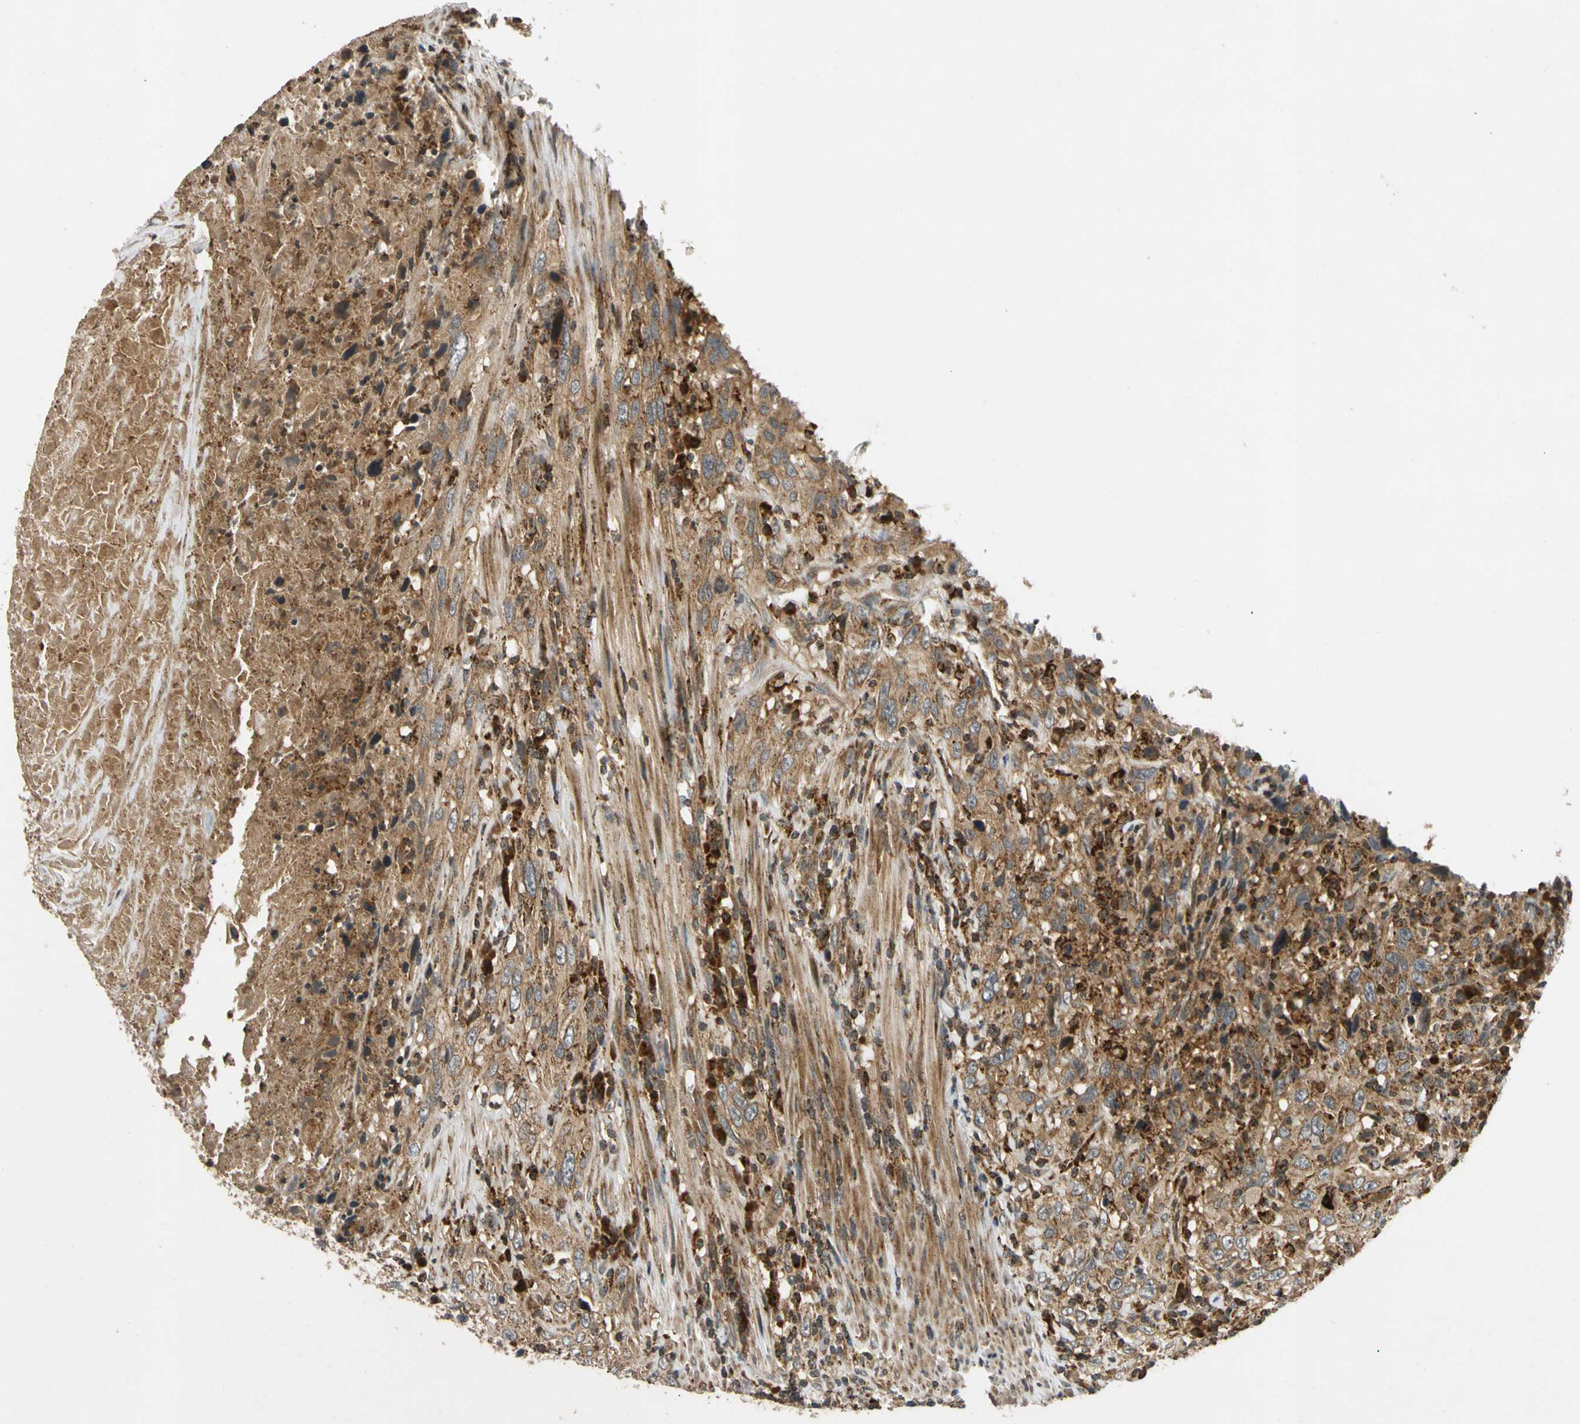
{"staining": {"intensity": "strong", "quantity": ">75%", "location": "cytoplasmic/membranous"}, "tissue": "urothelial cancer", "cell_type": "Tumor cells", "image_type": "cancer", "snomed": [{"axis": "morphology", "description": "Urothelial carcinoma, High grade"}, {"axis": "topography", "description": "Urinary bladder"}], "caption": "Immunohistochemistry (IHC) staining of urothelial carcinoma (high-grade), which displays high levels of strong cytoplasmic/membranous expression in about >75% of tumor cells indicating strong cytoplasmic/membranous protein expression. The staining was performed using DAB (brown) for protein detection and nuclei were counterstained in hematoxylin (blue).", "gene": "MRPS22", "patient": {"sex": "male", "age": 61}}